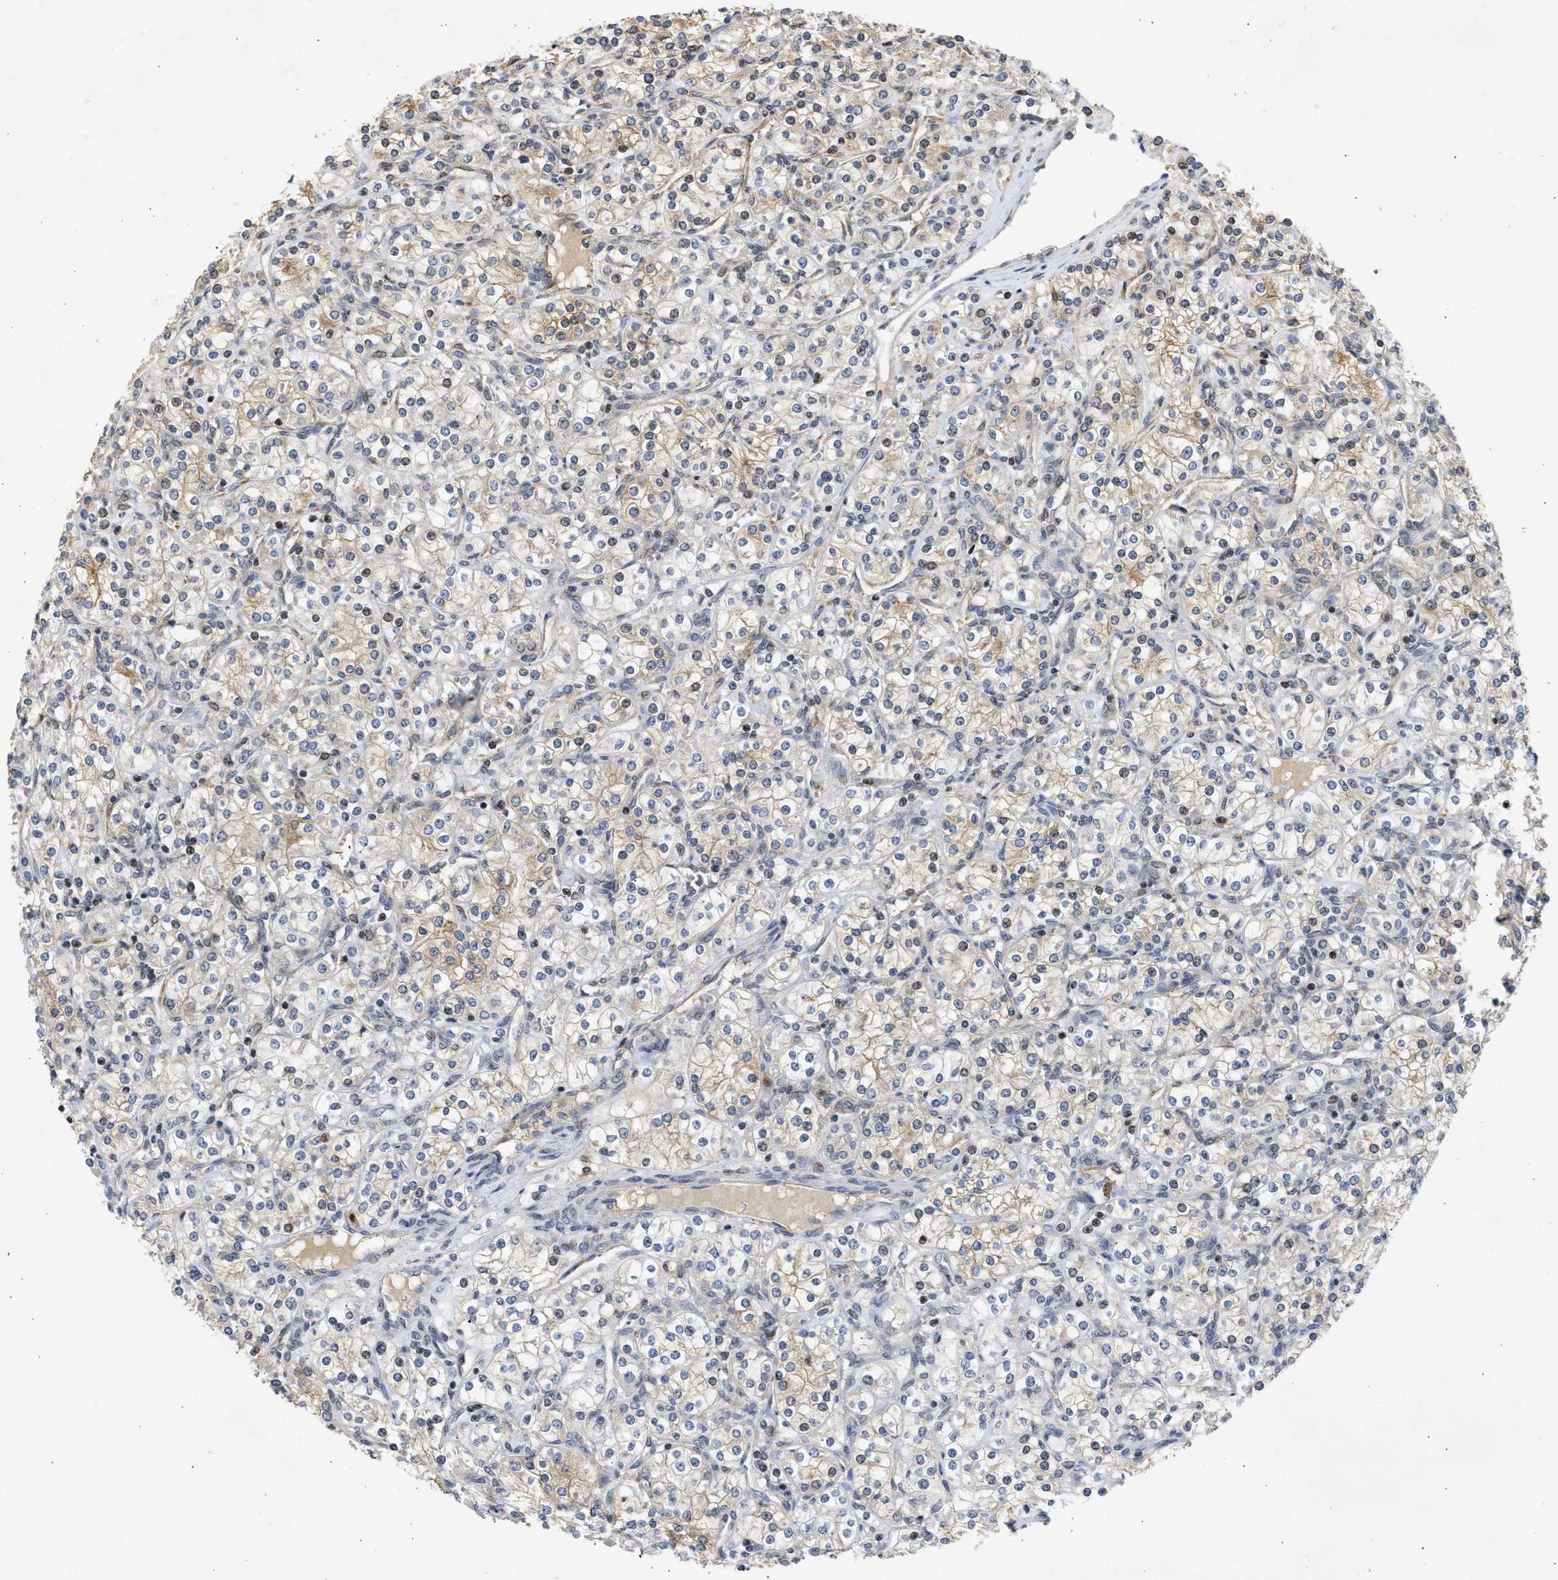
{"staining": {"intensity": "weak", "quantity": "<25%", "location": "cytoplasmic/membranous"}, "tissue": "renal cancer", "cell_type": "Tumor cells", "image_type": "cancer", "snomed": [{"axis": "morphology", "description": "Adenocarcinoma, NOS"}, {"axis": "topography", "description": "Kidney"}], "caption": "IHC micrograph of renal cancer (adenocarcinoma) stained for a protein (brown), which exhibits no staining in tumor cells.", "gene": "ENSG00000142539", "patient": {"sex": "male", "age": 77}}